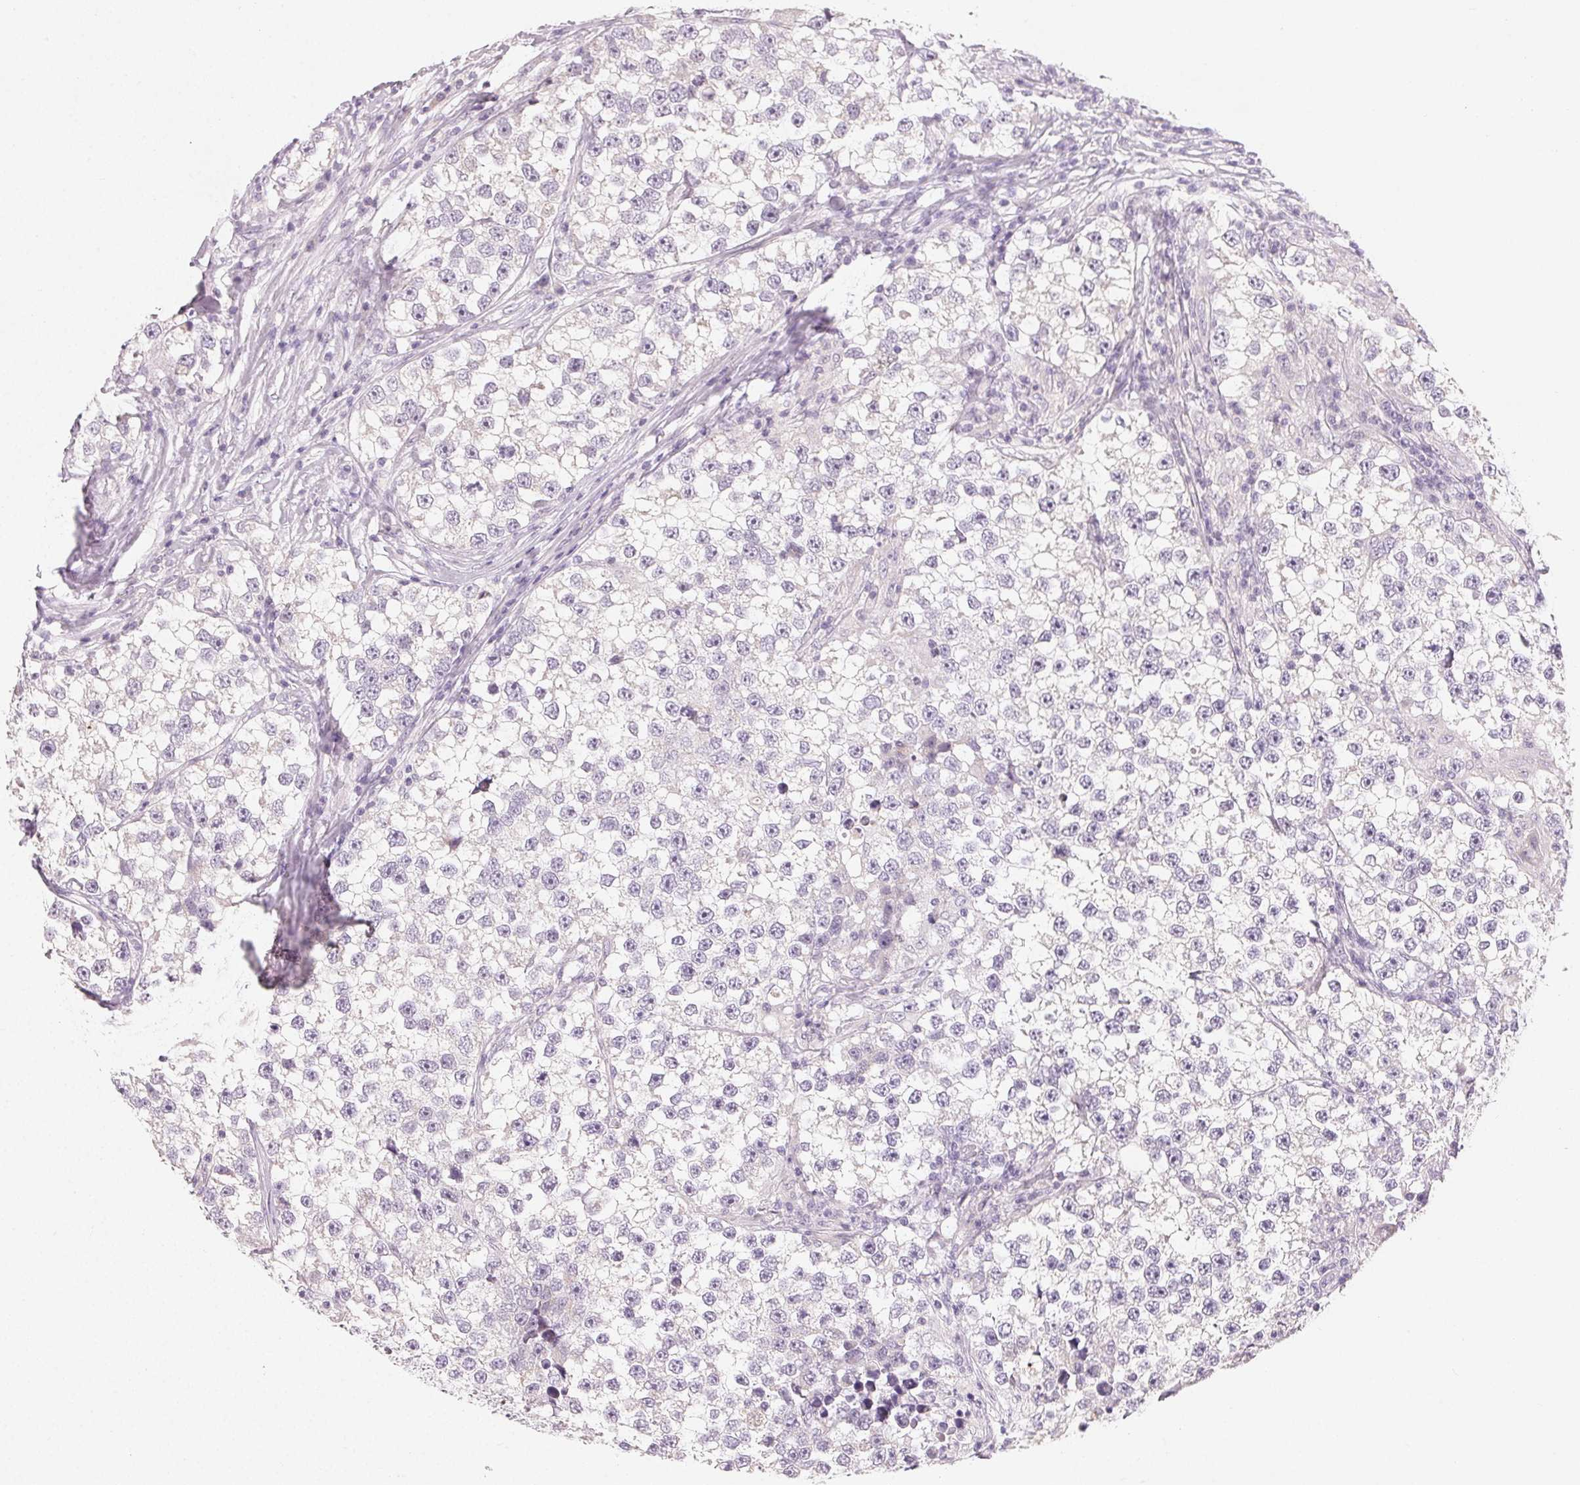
{"staining": {"intensity": "negative", "quantity": "none", "location": "none"}, "tissue": "testis cancer", "cell_type": "Tumor cells", "image_type": "cancer", "snomed": [{"axis": "morphology", "description": "Seminoma, NOS"}, {"axis": "topography", "description": "Testis"}], "caption": "Tumor cells are negative for brown protein staining in testis cancer (seminoma).", "gene": "MYBL1", "patient": {"sex": "male", "age": 46}}